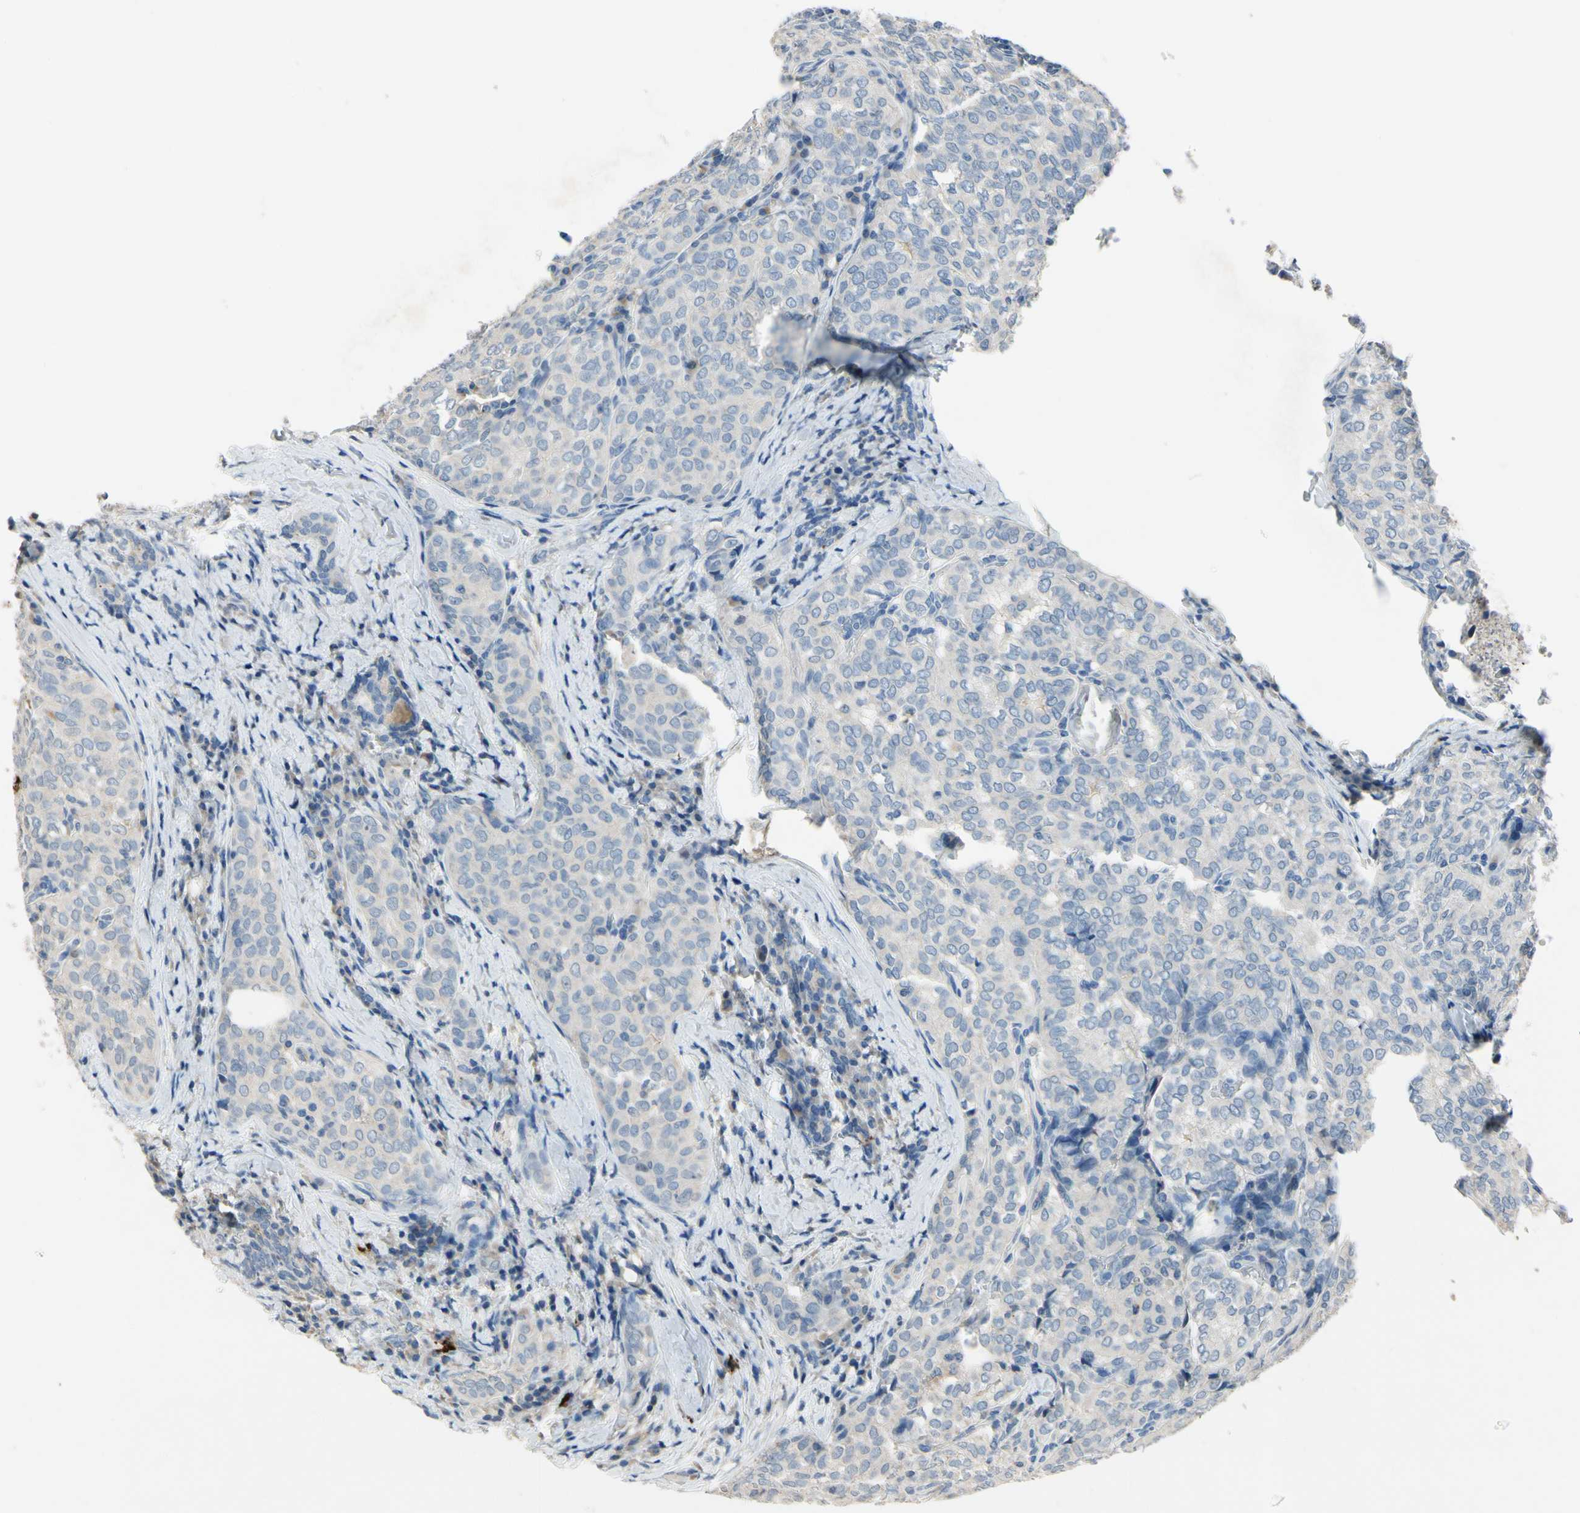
{"staining": {"intensity": "negative", "quantity": "none", "location": "none"}, "tissue": "thyroid cancer", "cell_type": "Tumor cells", "image_type": "cancer", "snomed": [{"axis": "morphology", "description": "Normal tissue, NOS"}, {"axis": "morphology", "description": "Papillary adenocarcinoma, NOS"}, {"axis": "topography", "description": "Thyroid gland"}], "caption": "Immunohistochemistry photomicrograph of neoplastic tissue: thyroid papillary adenocarcinoma stained with DAB displays no significant protein expression in tumor cells.", "gene": "CPA3", "patient": {"sex": "female", "age": 30}}